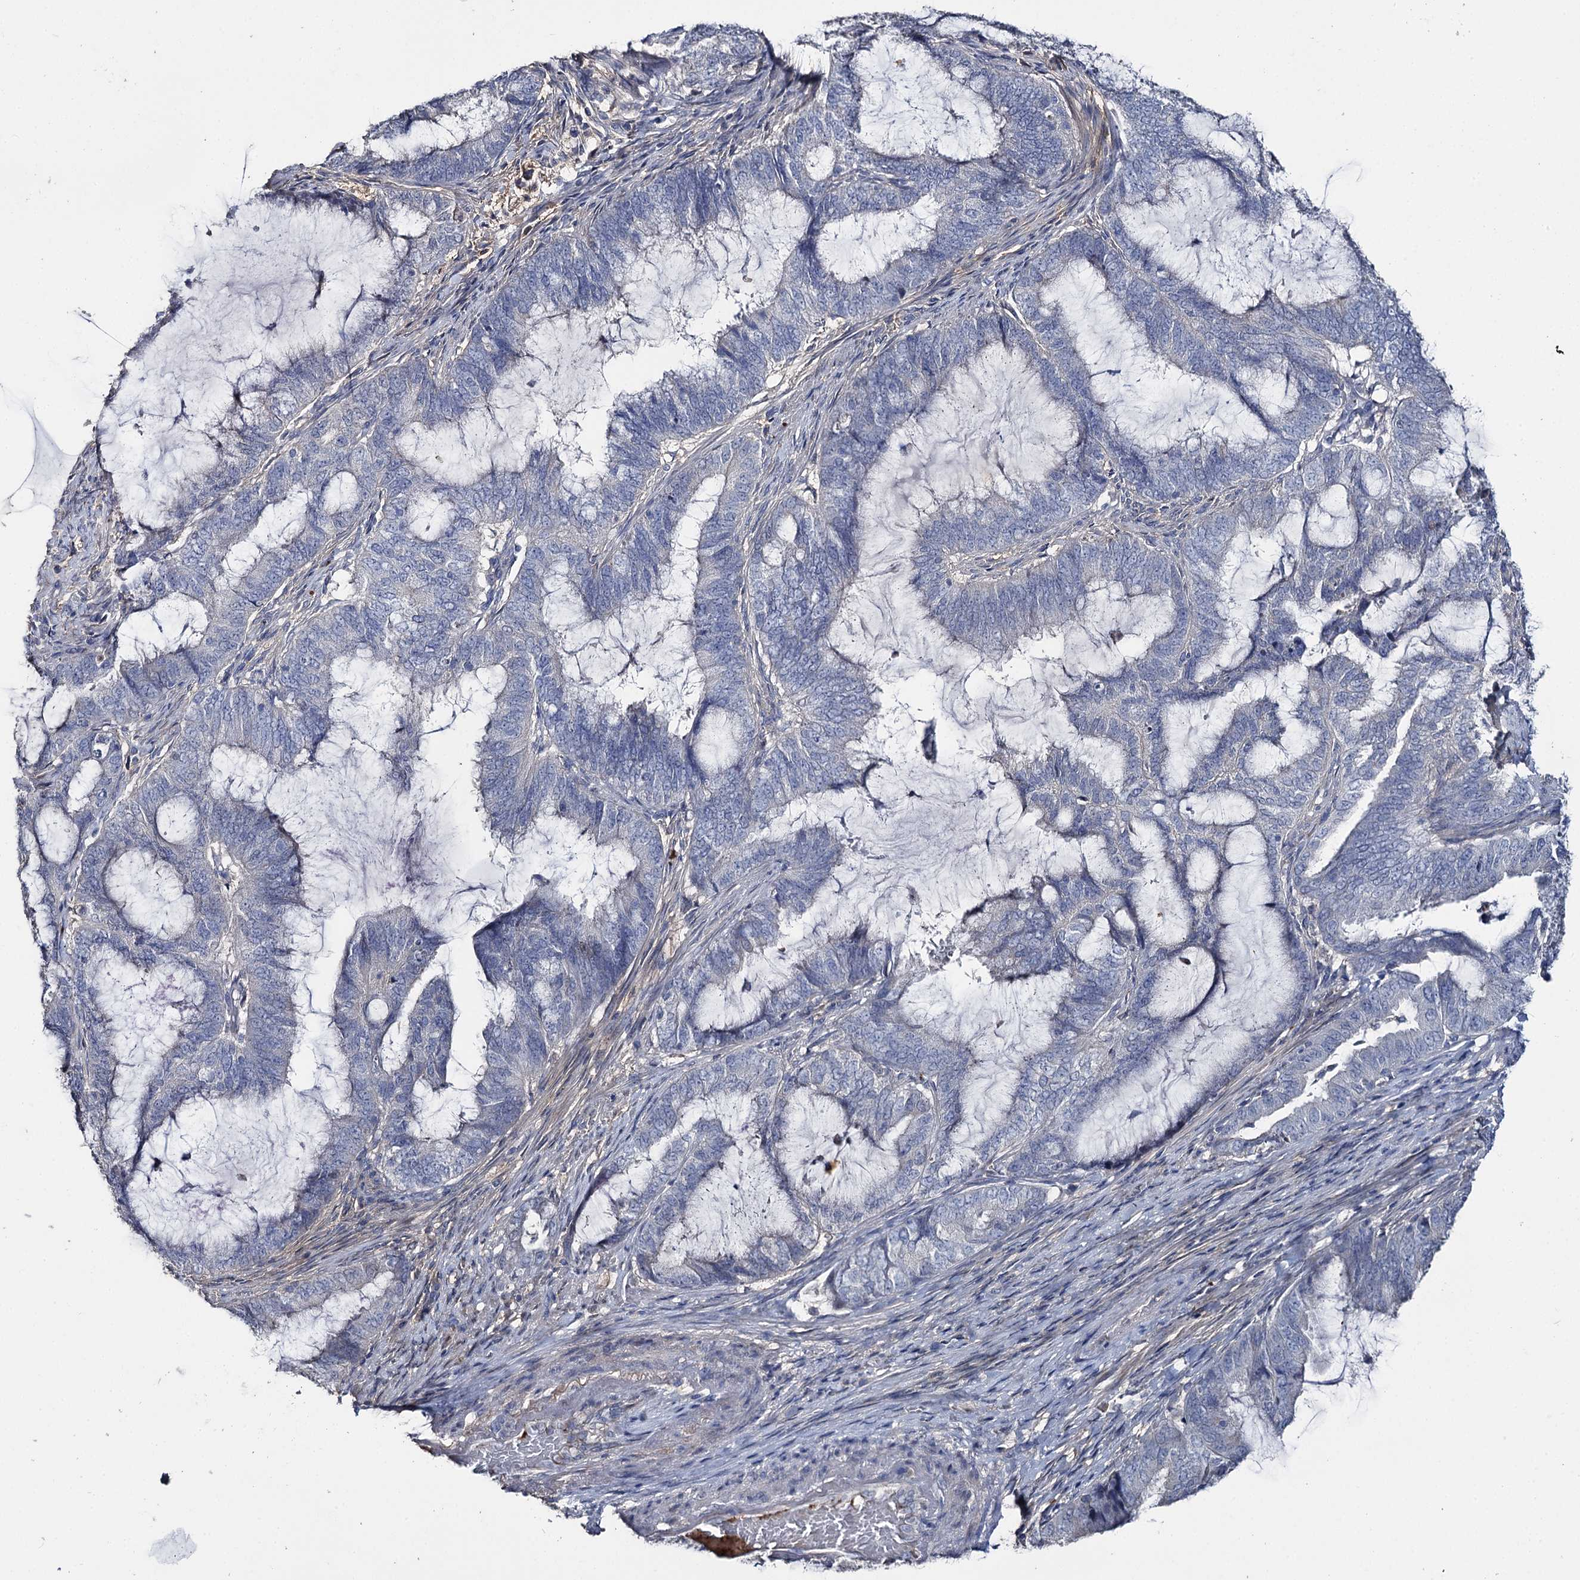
{"staining": {"intensity": "negative", "quantity": "none", "location": "none"}, "tissue": "endometrial cancer", "cell_type": "Tumor cells", "image_type": "cancer", "snomed": [{"axis": "morphology", "description": "Adenocarcinoma, NOS"}, {"axis": "topography", "description": "Endometrium"}], "caption": "Adenocarcinoma (endometrial) stained for a protein using immunohistochemistry displays no staining tumor cells.", "gene": "DNAH6", "patient": {"sex": "female", "age": 51}}